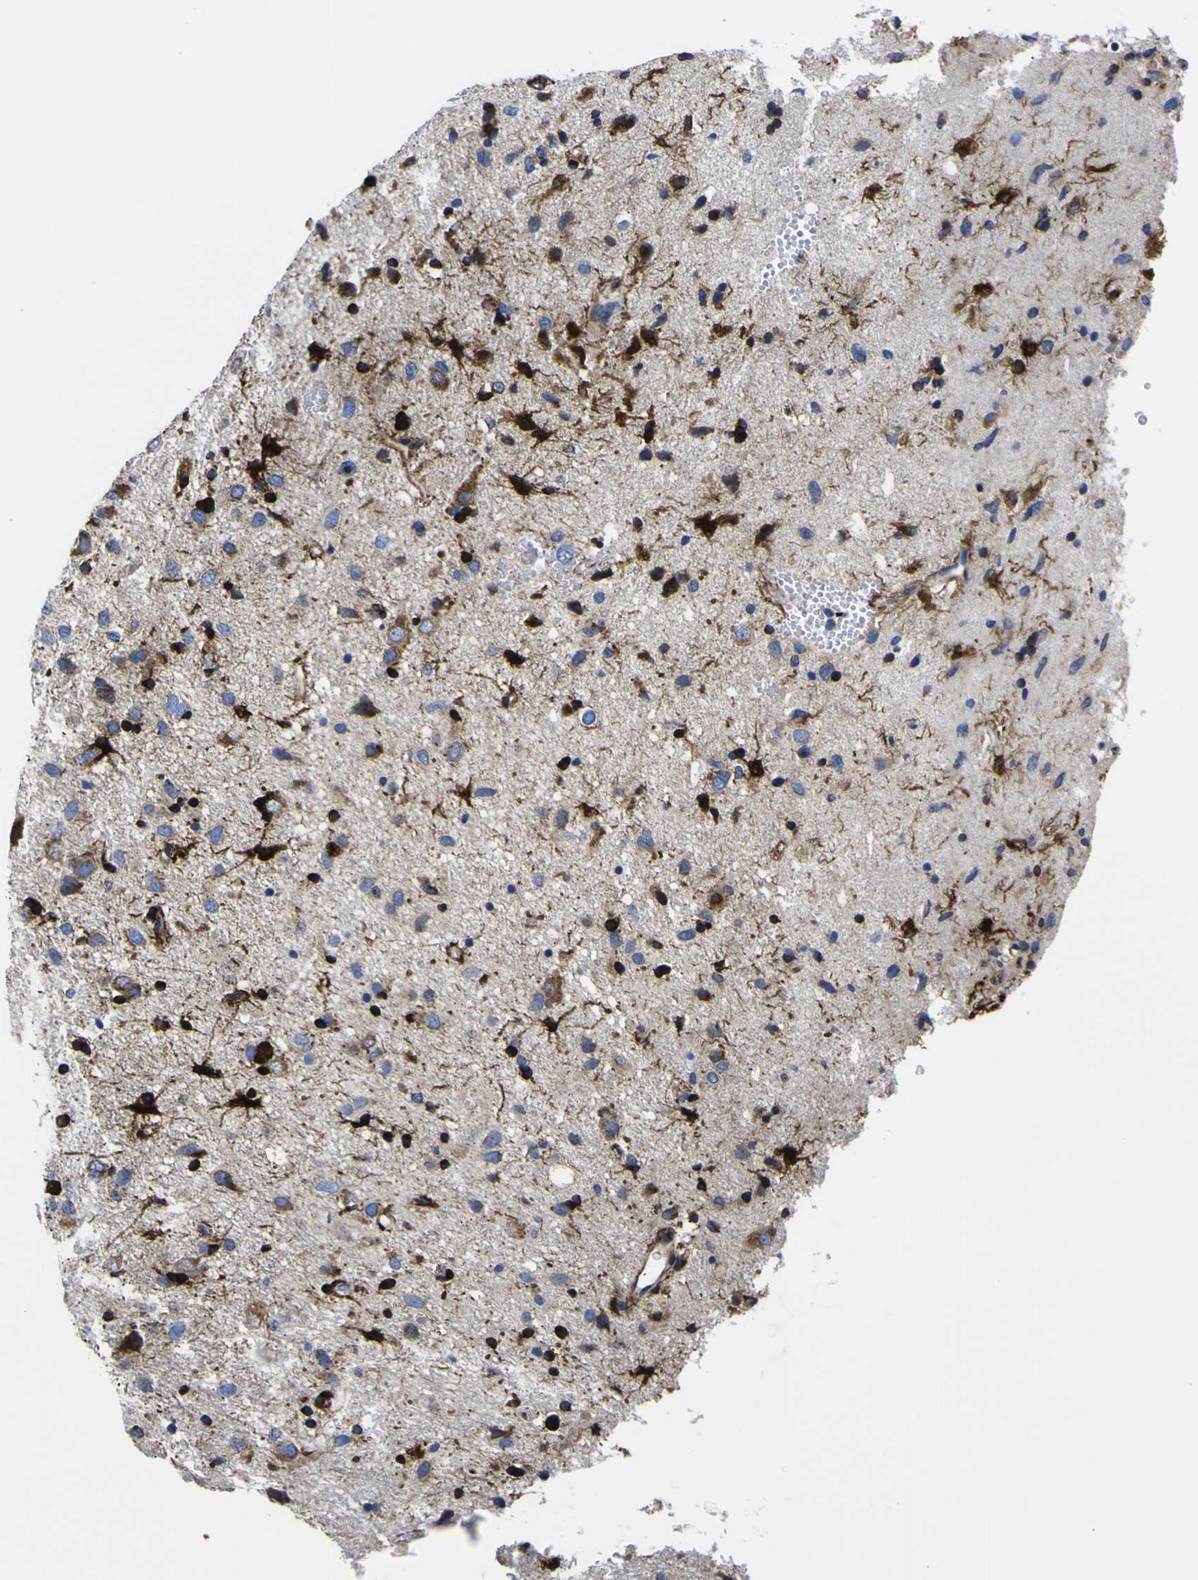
{"staining": {"intensity": "weak", "quantity": "<25%", "location": "cytoplasmic/membranous"}, "tissue": "glioma", "cell_type": "Tumor cells", "image_type": "cancer", "snomed": [{"axis": "morphology", "description": "Glioma, malignant, Low grade"}, {"axis": "topography", "description": "Brain"}], "caption": "The immunohistochemistry histopathology image has no significant expression in tumor cells of glioma tissue.", "gene": "SCD", "patient": {"sex": "male", "age": 77}}